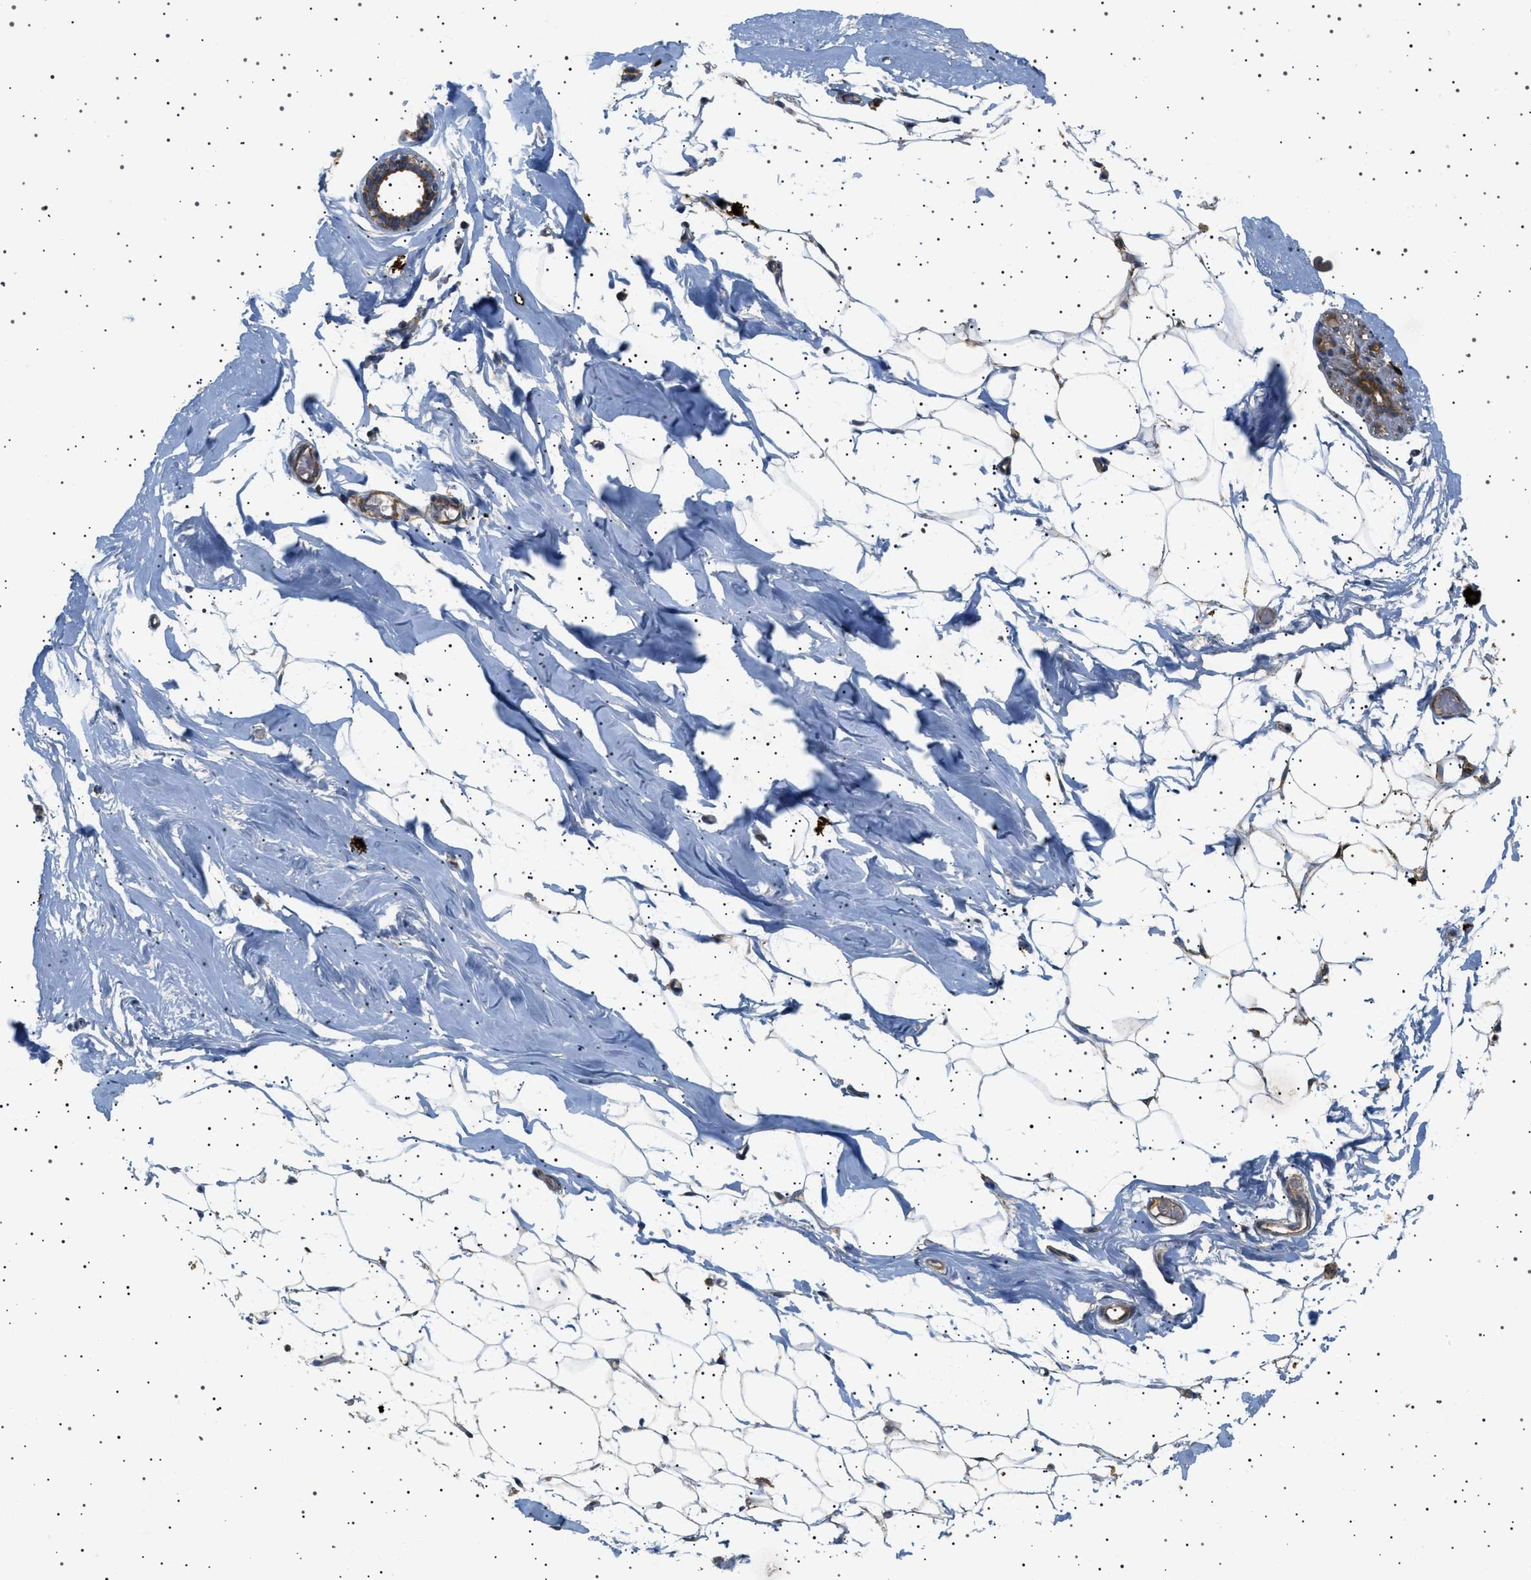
{"staining": {"intensity": "negative", "quantity": "none", "location": "none"}, "tissue": "adipose tissue", "cell_type": "Adipocytes", "image_type": "normal", "snomed": [{"axis": "morphology", "description": "Normal tissue, NOS"}, {"axis": "topography", "description": "Breast"}, {"axis": "topography", "description": "Soft tissue"}], "caption": "Adipose tissue stained for a protein using immunohistochemistry (IHC) exhibits no expression adipocytes.", "gene": "CCDC186", "patient": {"sex": "female", "age": 75}}